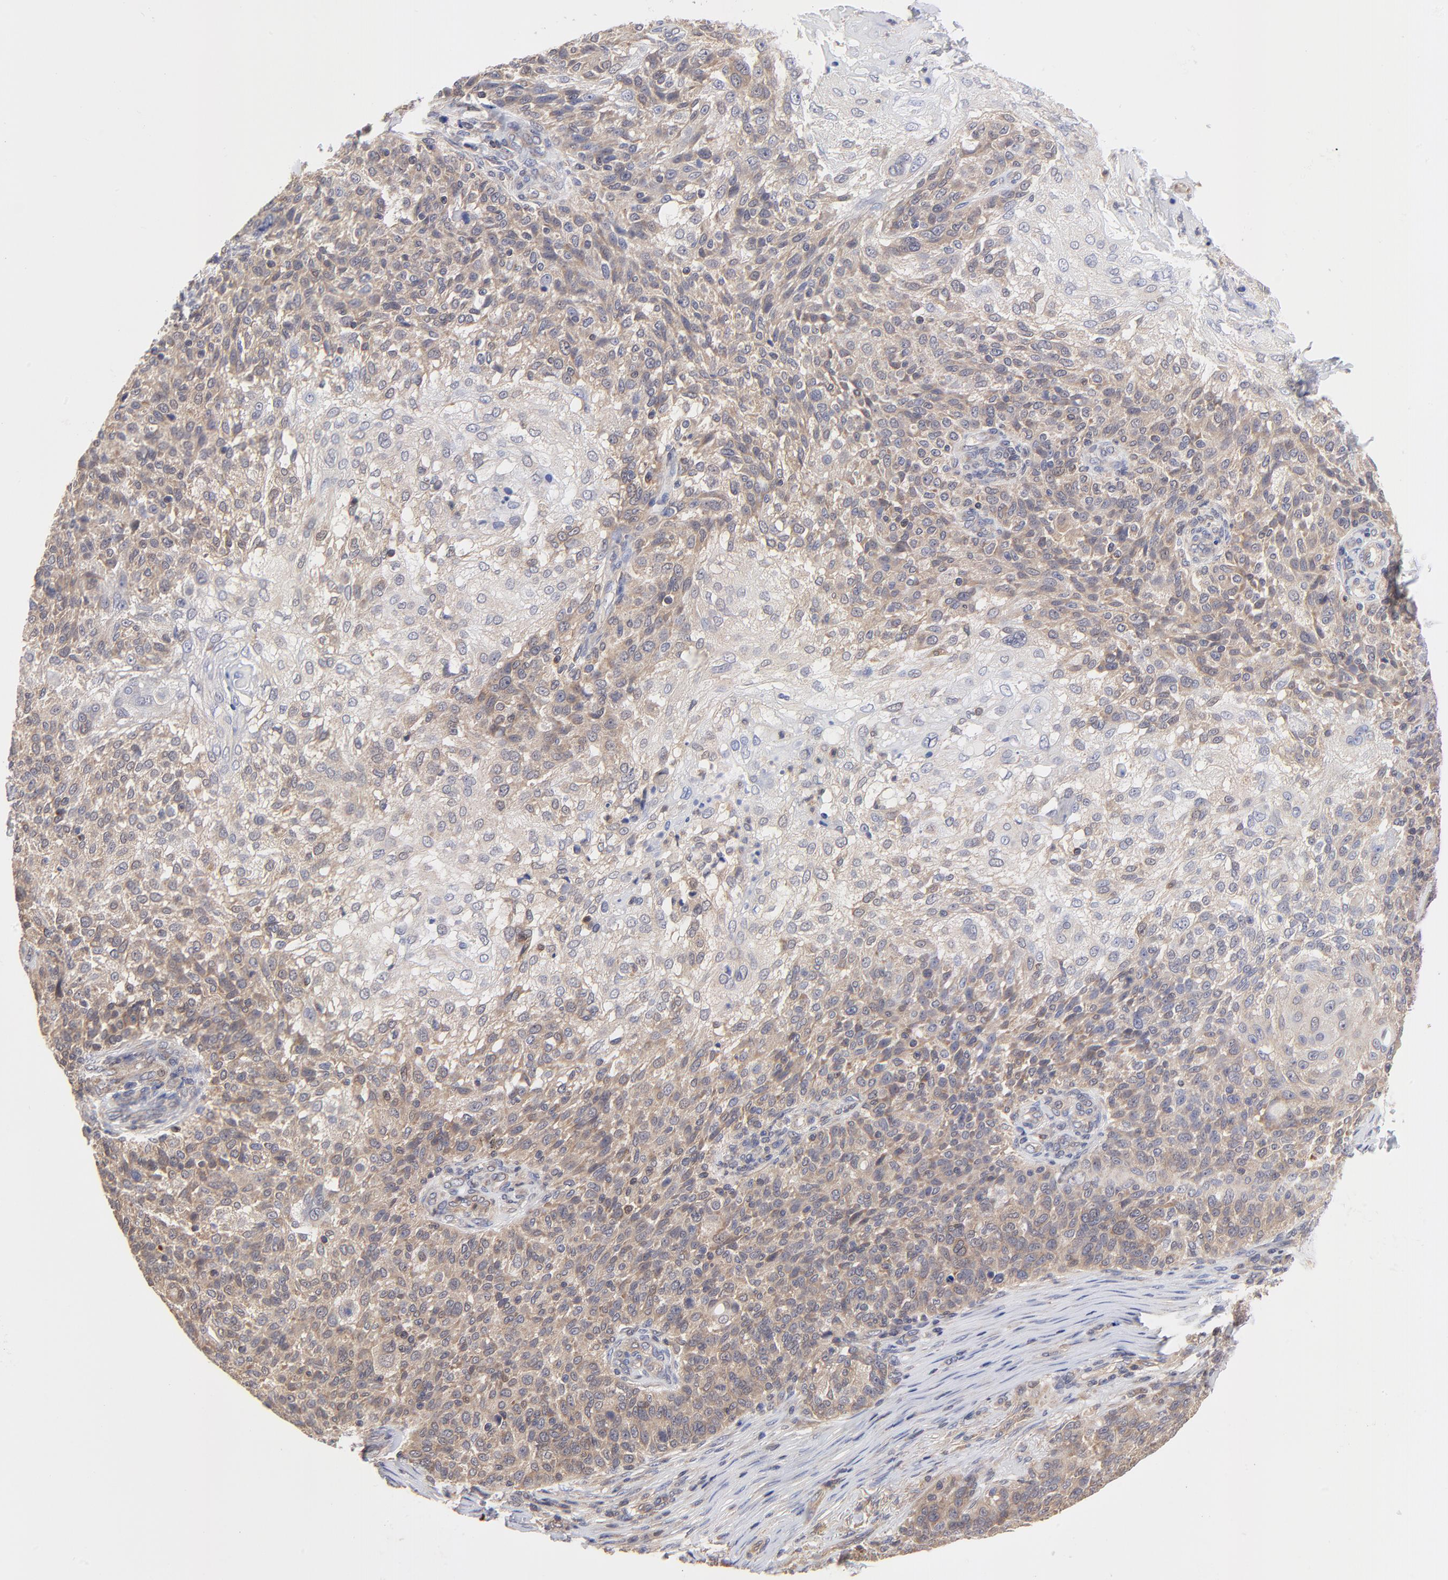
{"staining": {"intensity": "weak", "quantity": "25%-75%", "location": "cytoplasmic/membranous"}, "tissue": "skin cancer", "cell_type": "Tumor cells", "image_type": "cancer", "snomed": [{"axis": "morphology", "description": "Normal tissue, NOS"}, {"axis": "morphology", "description": "Squamous cell carcinoma, NOS"}, {"axis": "topography", "description": "Skin"}], "caption": "Tumor cells demonstrate low levels of weak cytoplasmic/membranous staining in approximately 25%-75% of cells in human skin cancer (squamous cell carcinoma). (brown staining indicates protein expression, while blue staining denotes nuclei).", "gene": "PCMT1", "patient": {"sex": "female", "age": 83}}